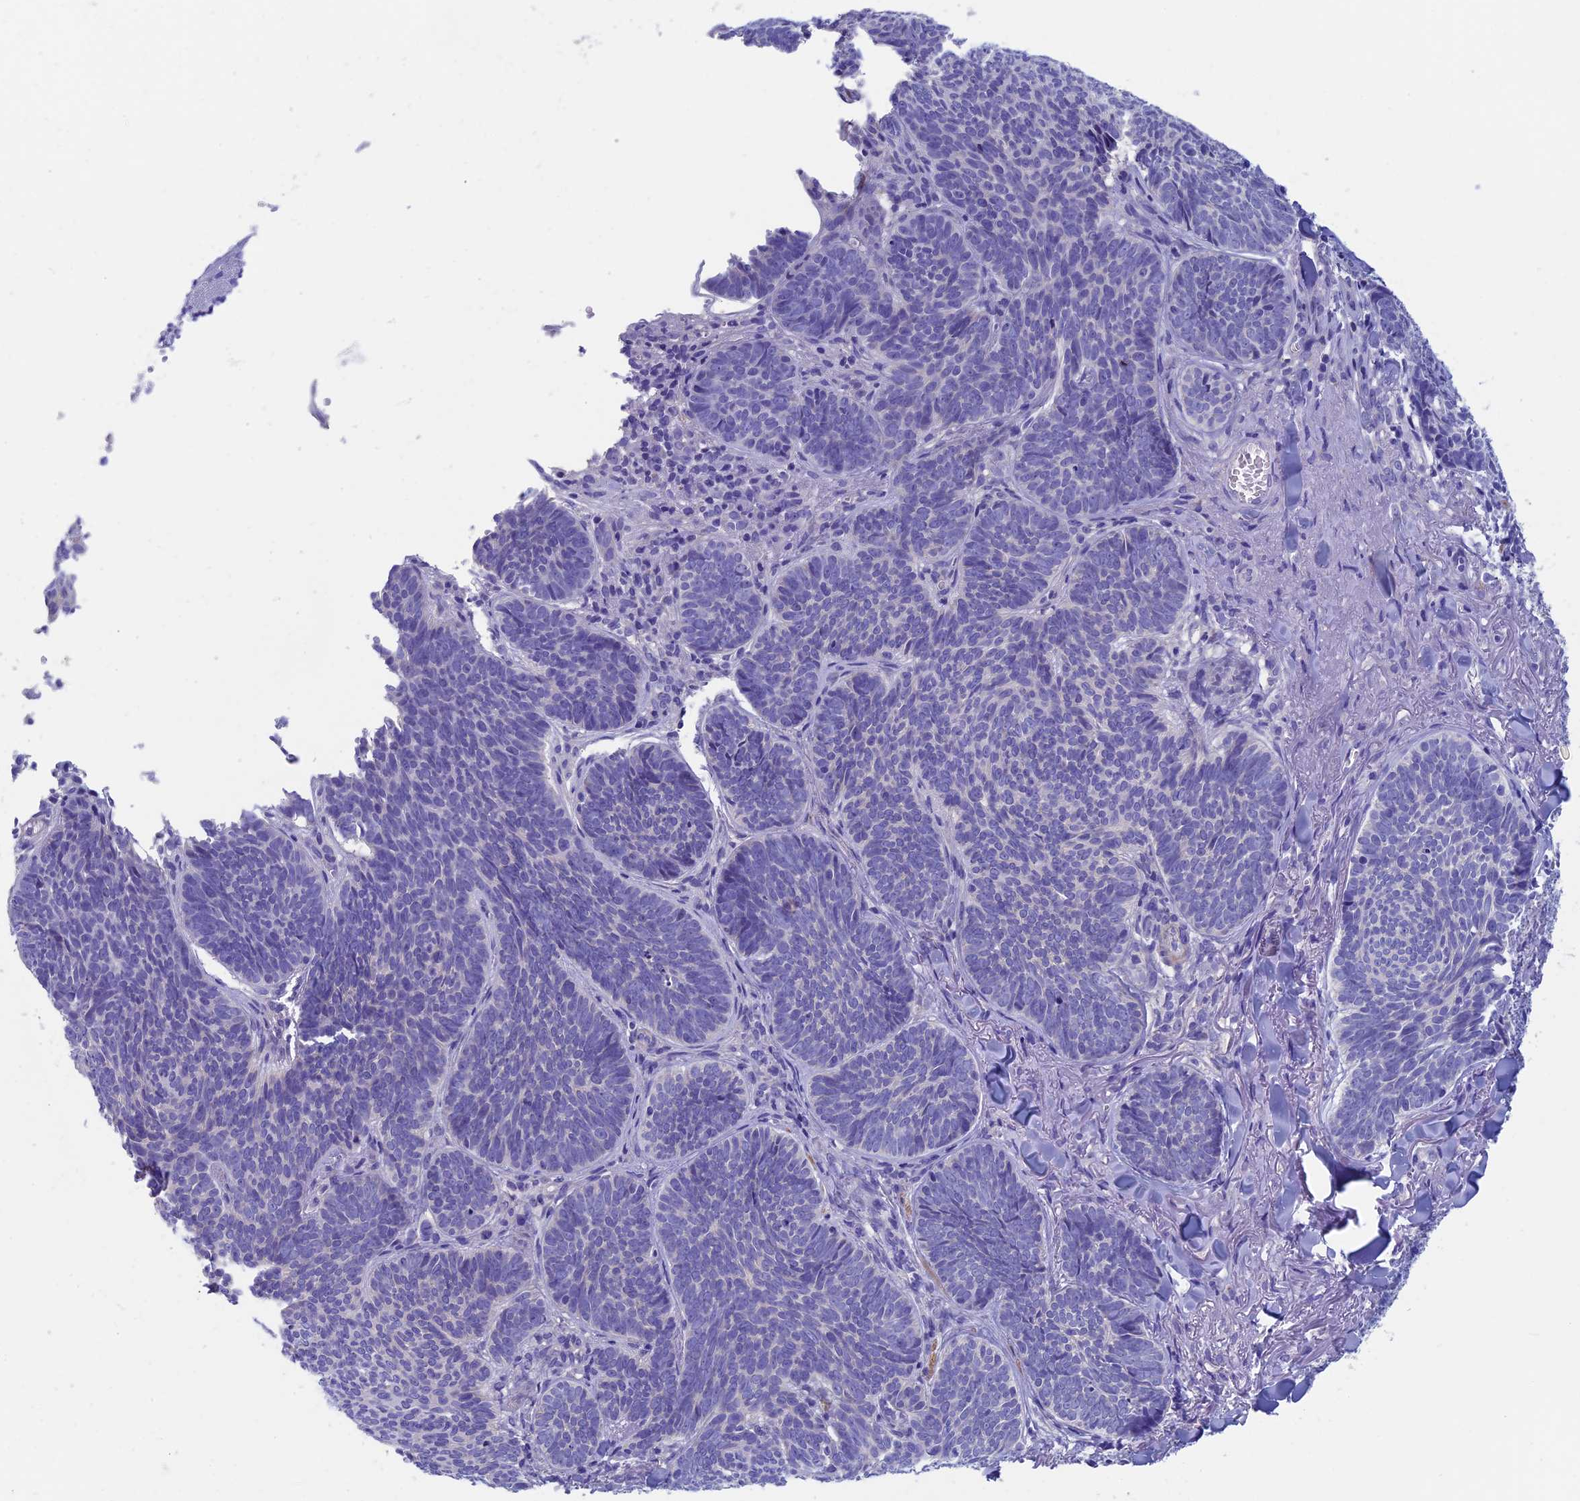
{"staining": {"intensity": "negative", "quantity": "none", "location": "none"}, "tissue": "skin cancer", "cell_type": "Tumor cells", "image_type": "cancer", "snomed": [{"axis": "morphology", "description": "Basal cell carcinoma"}, {"axis": "topography", "description": "Skin"}], "caption": "DAB immunohistochemical staining of human skin cancer (basal cell carcinoma) demonstrates no significant staining in tumor cells.", "gene": "ADH7", "patient": {"sex": "female", "age": 74}}